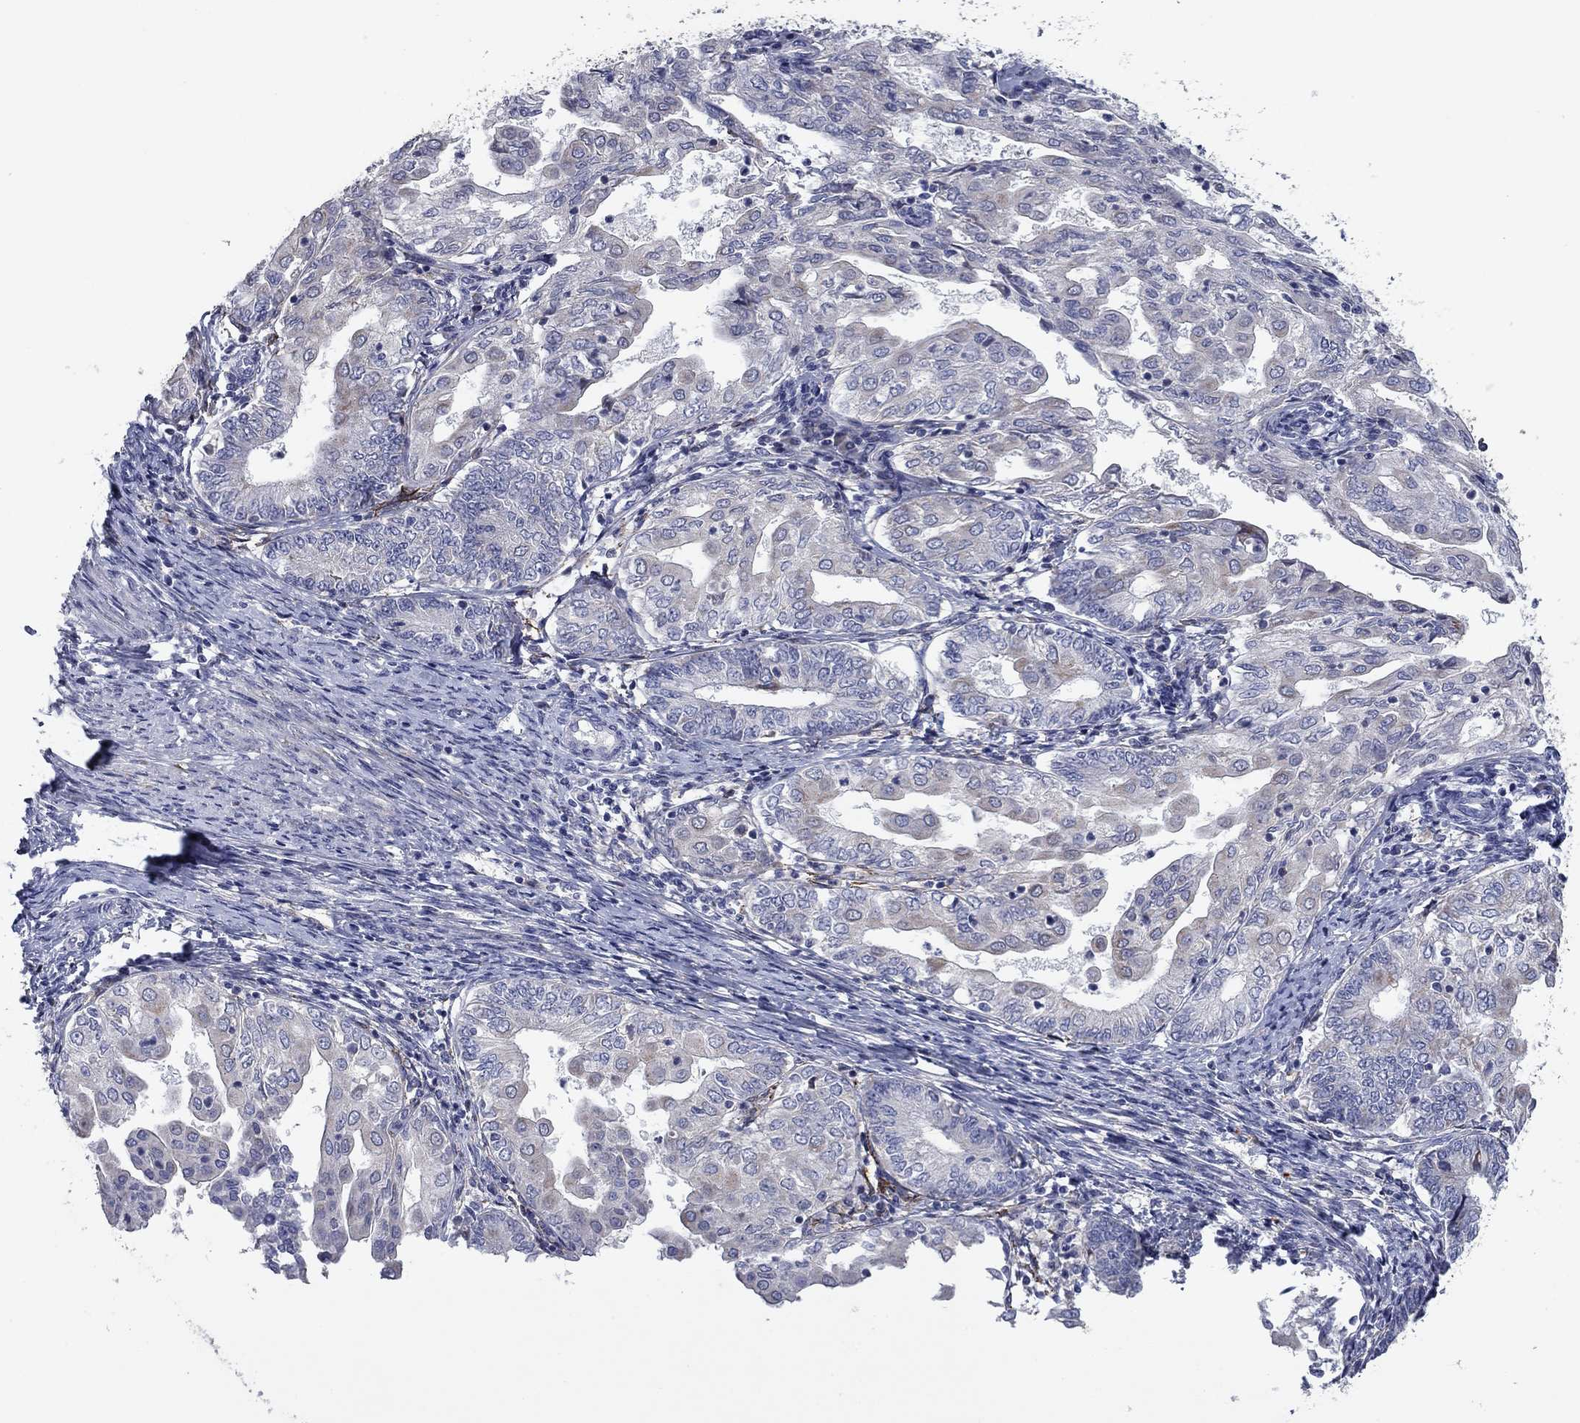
{"staining": {"intensity": "negative", "quantity": "none", "location": "none"}, "tissue": "endometrial cancer", "cell_type": "Tumor cells", "image_type": "cancer", "snomed": [{"axis": "morphology", "description": "Adenocarcinoma, NOS"}, {"axis": "topography", "description": "Endometrium"}], "caption": "This is an immunohistochemistry photomicrograph of human endometrial cancer (adenocarcinoma). There is no expression in tumor cells.", "gene": "PTGDS", "patient": {"sex": "female", "age": 68}}